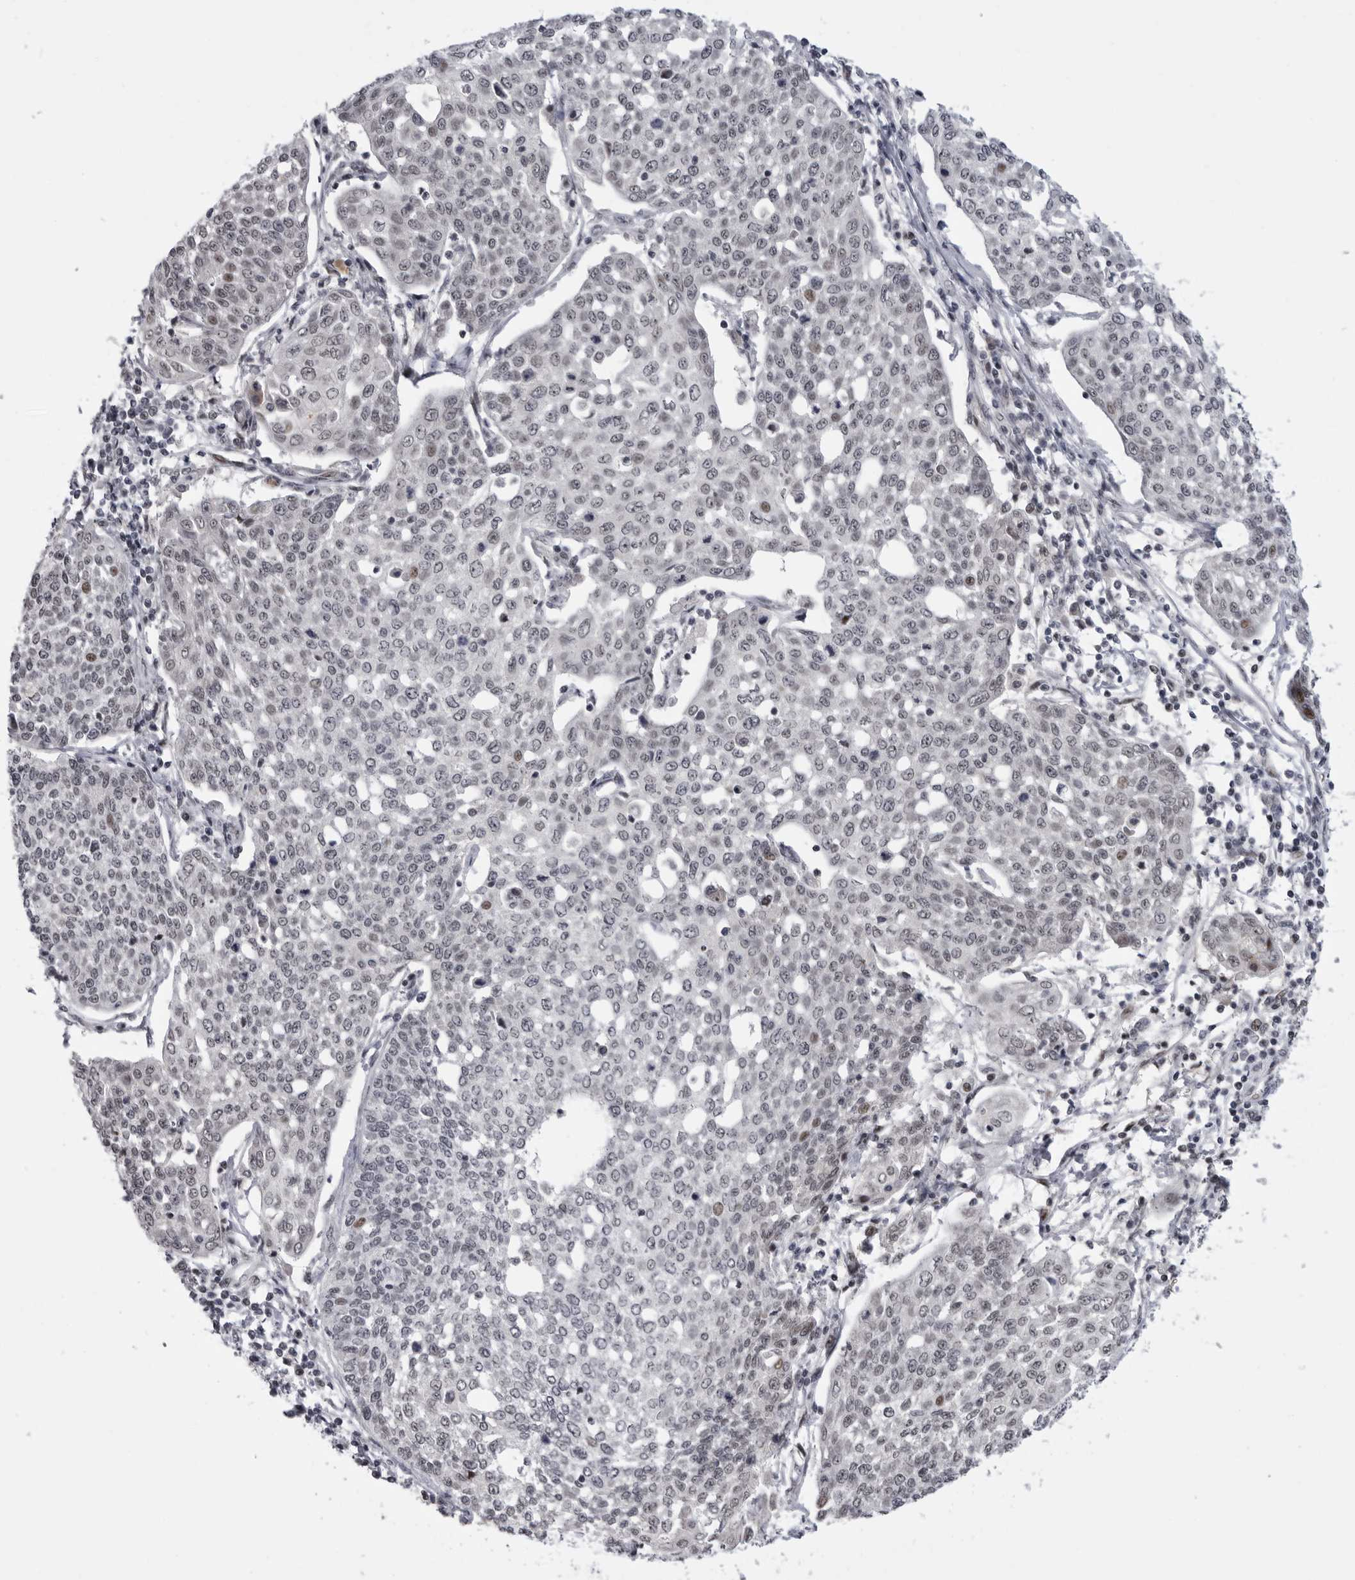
{"staining": {"intensity": "weak", "quantity": "<25%", "location": "nuclear"}, "tissue": "cervical cancer", "cell_type": "Tumor cells", "image_type": "cancer", "snomed": [{"axis": "morphology", "description": "Squamous cell carcinoma, NOS"}, {"axis": "topography", "description": "Cervix"}], "caption": "Tumor cells are negative for protein expression in human squamous cell carcinoma (cervical).", "gene": "ALPK2", "patient": {"sex": "female", "age": 34}}